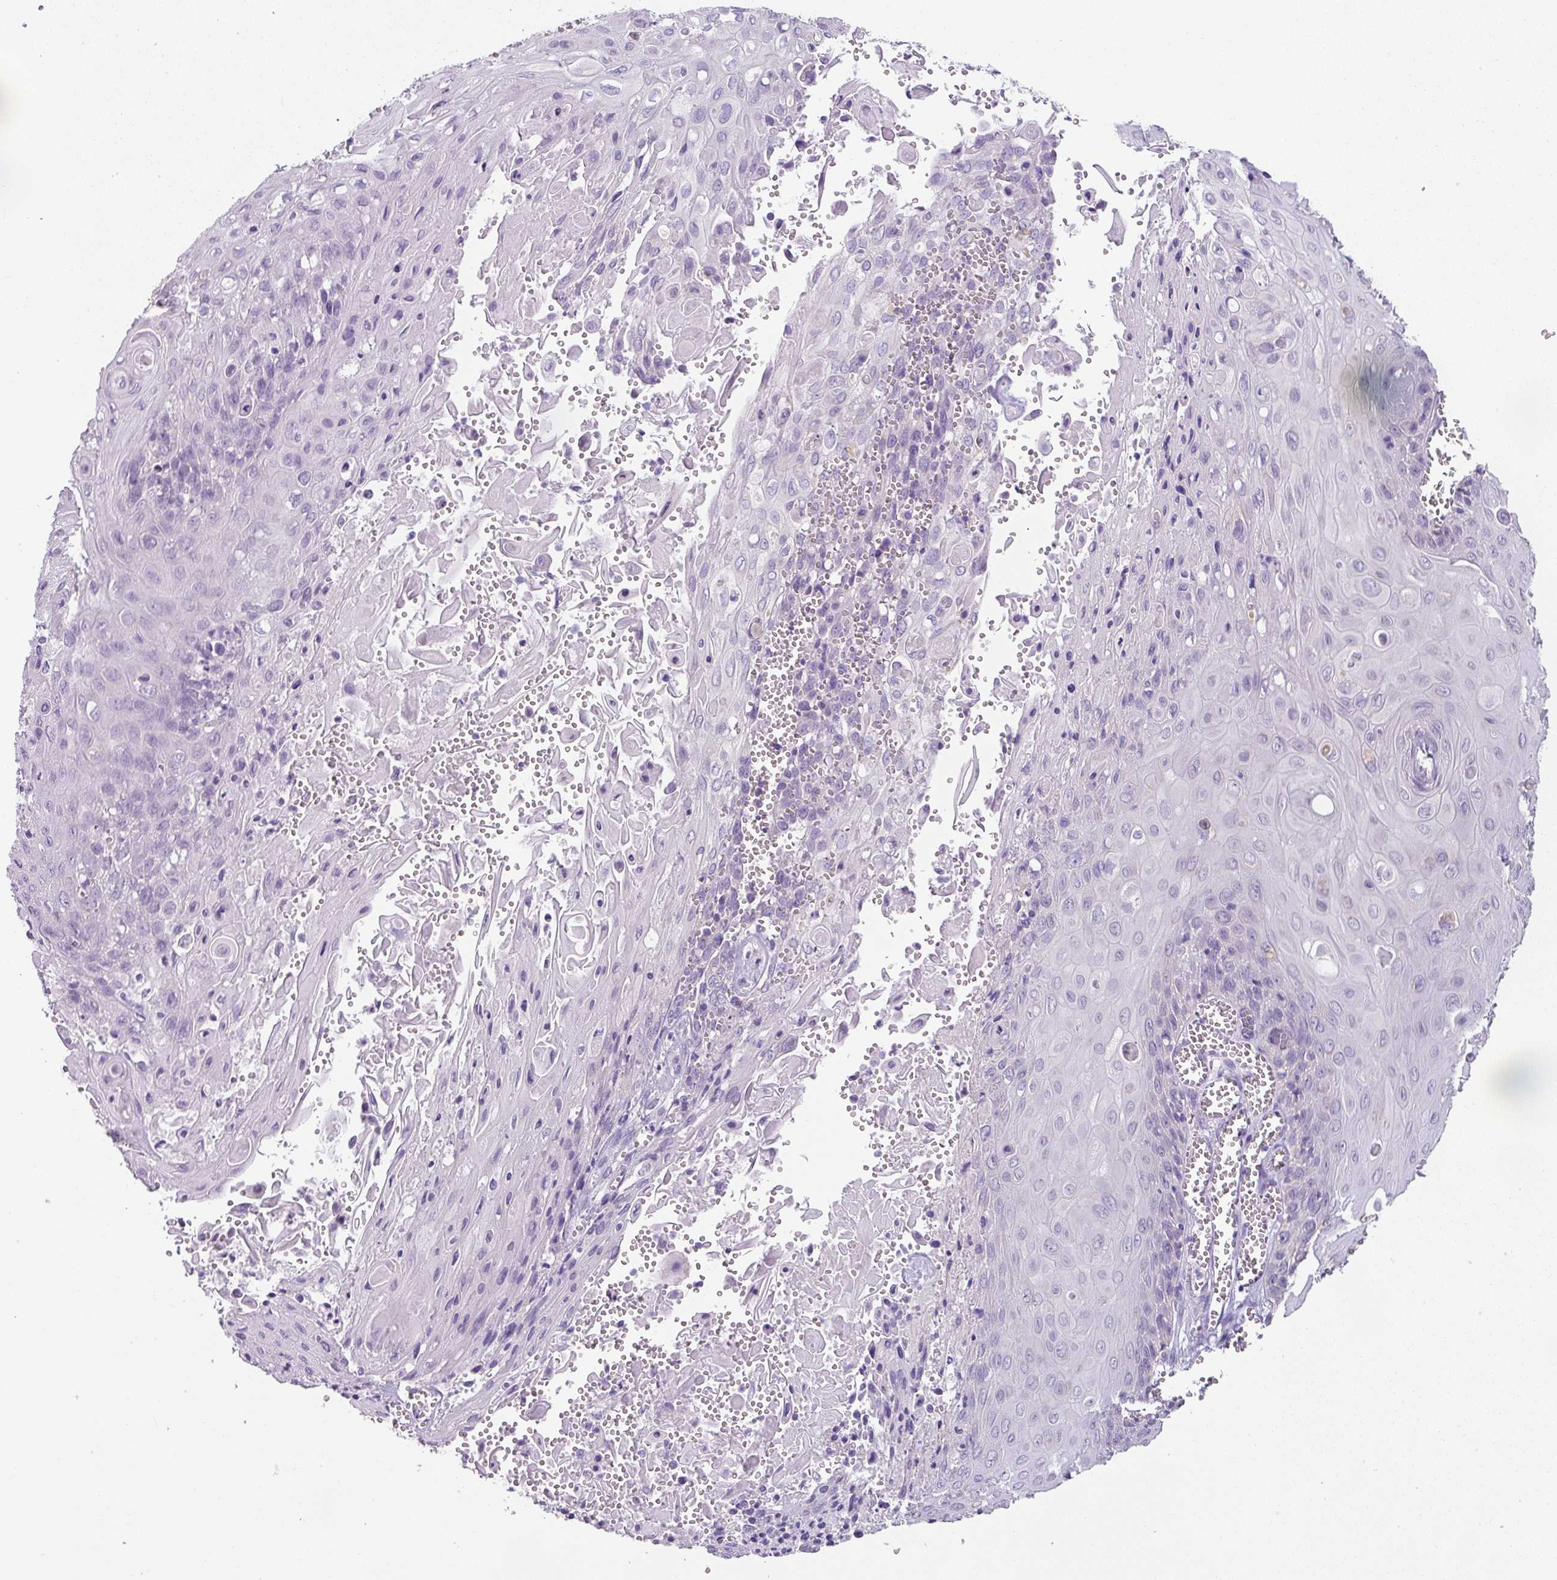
{"staining": {"intensity": "negative", "quantity": "none", "location": "none"}, "tissue": "cervical cancer", "cell_type": "Tumor cells", "image_type": "cancer", "snomed": [{"axis": "morphology", "description": "Squamous cell carcinoma, NOS"}, {"axis": "topography", "description": "Cervix"}], "caption": "An image of cervical squamous cell carcinoma stained for a protein demonstrates no brown staining in tumor cells.", "gene": "PALS2", "patient": {"sex": "female", "age": 39}}